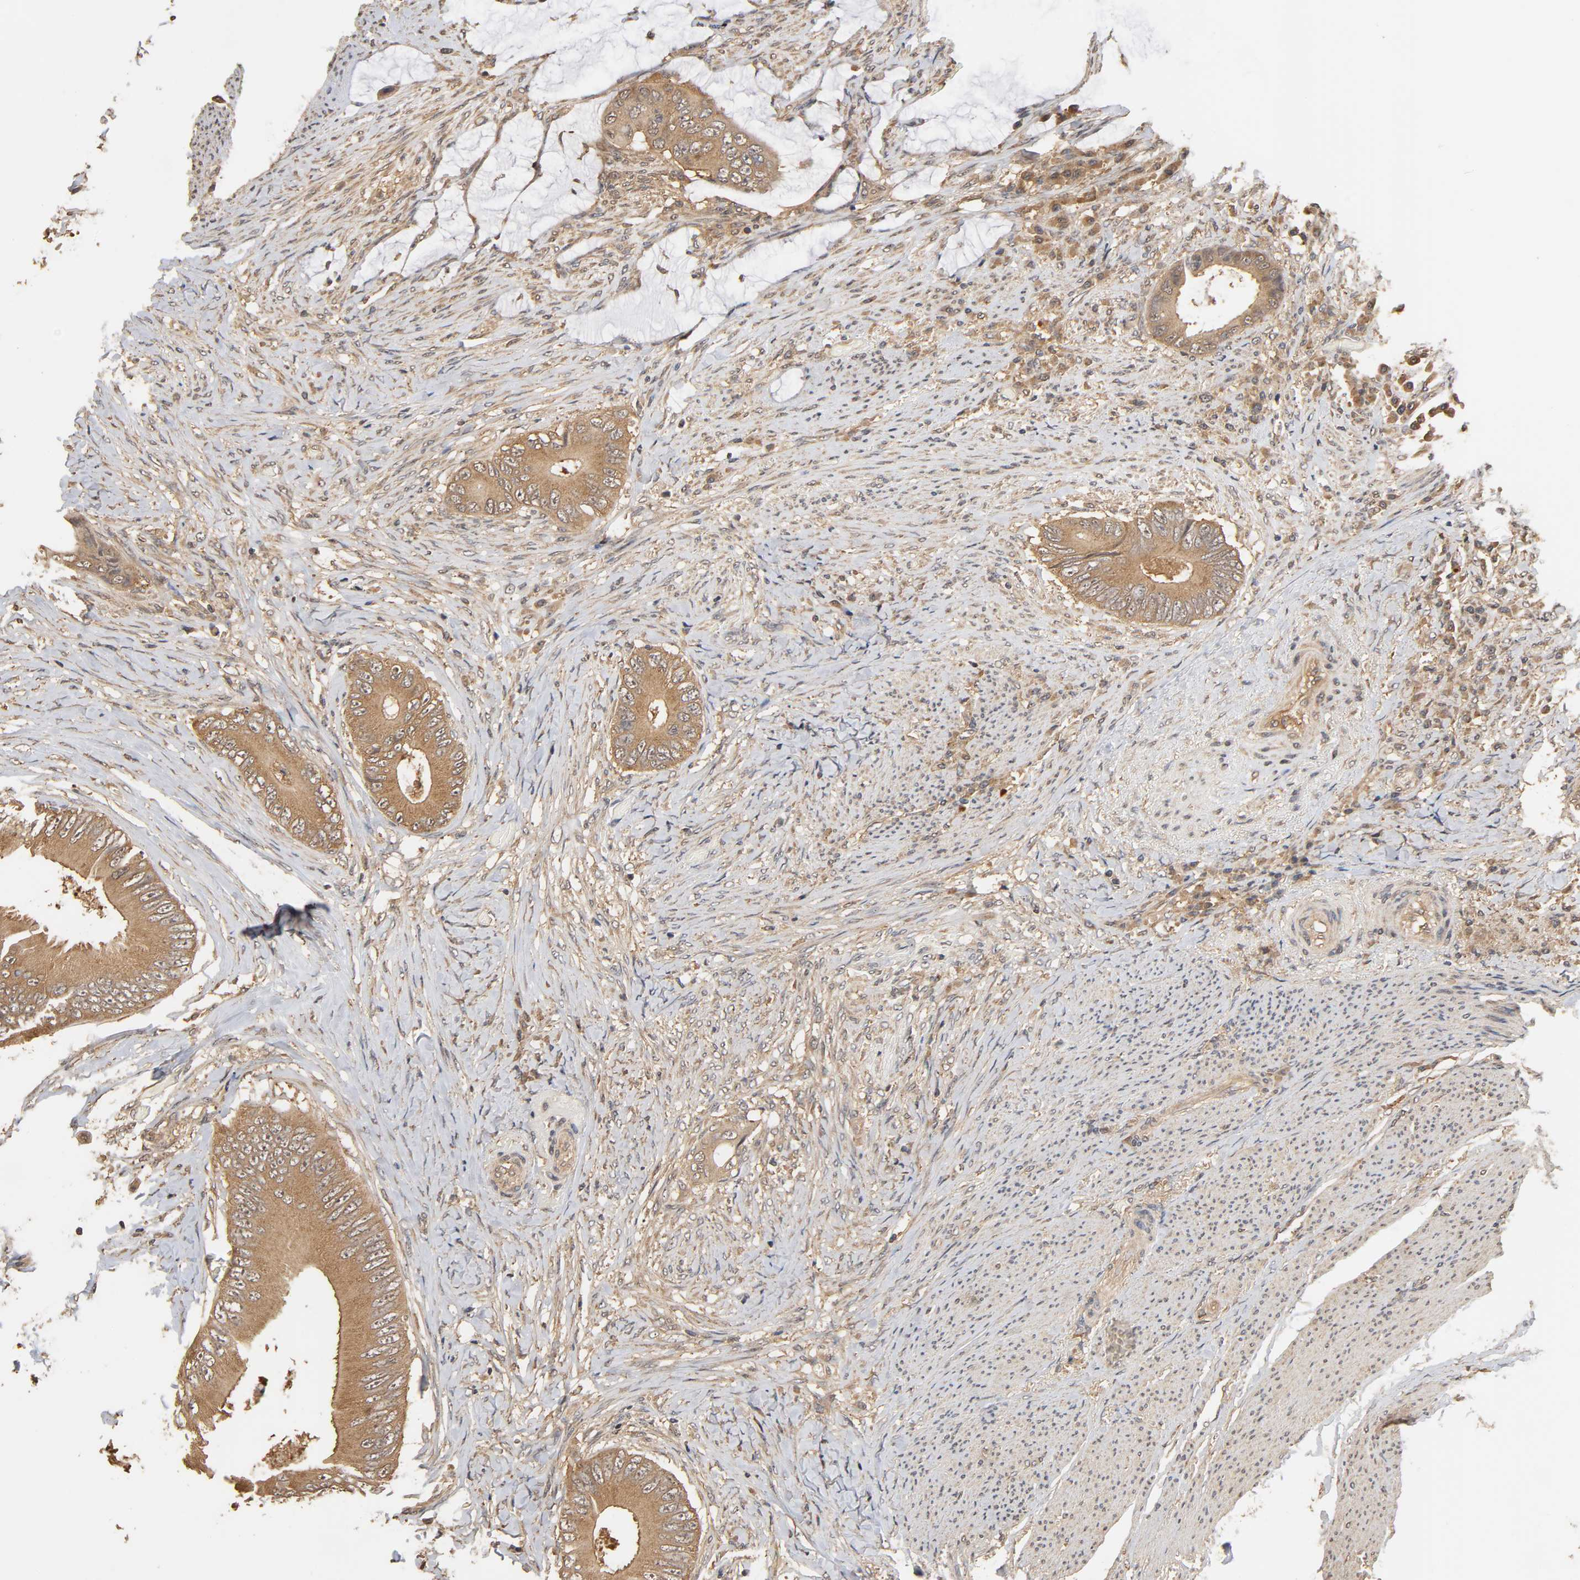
{"staining": {"intensity": "moderate", "quantity": ">75%", "location": "cytoplasmic/membranous"}, "tissue": "colorectal cancer", "cell_type": "Tumor cells", "image_type": "cancer", "snomed": [{"axis": "morphology", "description": "Normal tissue, NOS"}, {"axis": "morphology", "description": "Adenocarcinoma, NOS"}, {"axis": "topography", "description": "Rectum"}, {"axis": "topography", "description": "Peripheral nerve tissue"}], "caption": "IHC image of neoplastic tissue: adenocarcinoma (colorectal) stained using immunohistochemistry (IHC) exhibits medium levels of moderate protein expression localized specifically in the cytoplasmic/membranous of tumor cells, appearing as a cytoplasmic/membranous brown color.", "gene": "ARHGEF7", "patient": {"sex": "female", "age": 77}}